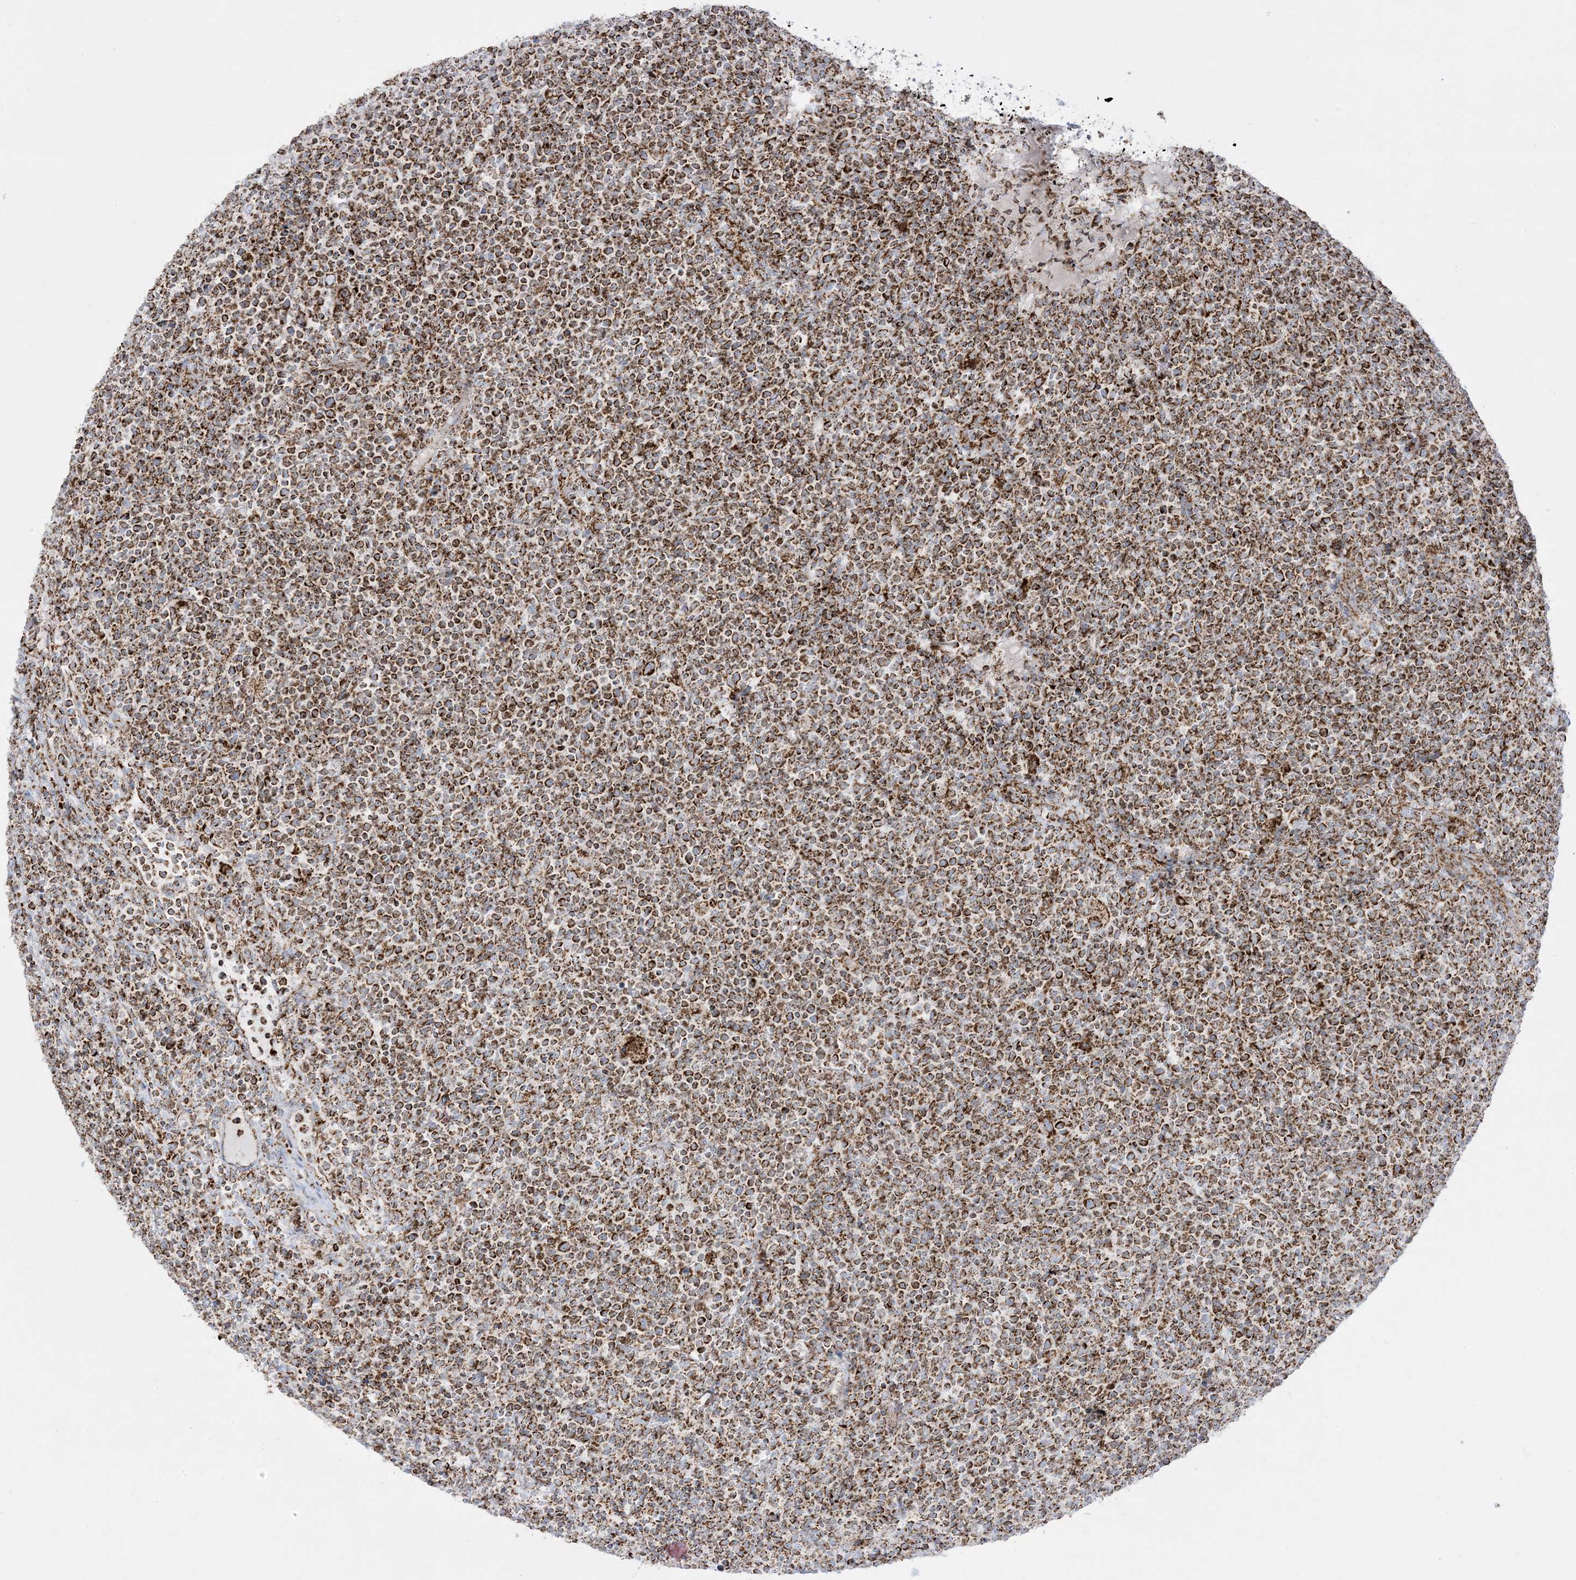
{"staining": {"intensity": "strong", "quantity": ">75%", "location": "cytoplasmic/membranous"}, "tissue": "lymphoma", "cell_type": "Tumor cells", "image_type": "cancer", "snomed": [{"axis": "morphology", "description": "Malignant lymphoma, non-Hodgkin's type, High grade"}, {"axis": "topography", "description": "Lymph node"}], "caption": "IHC photomicrograph of neoplastic tissue: malignant lymphoma, non-Hodgkin's type (high-grade) stained using immunohistochemistry displays high levels of strong protein expression localized specifically in the cytoplasmic/membranous of tumor cells, appearing as a cytoplasmic/membranous brown color.", "gene": "MRPS36", "patient": {"sex": "male", "age": 61}}